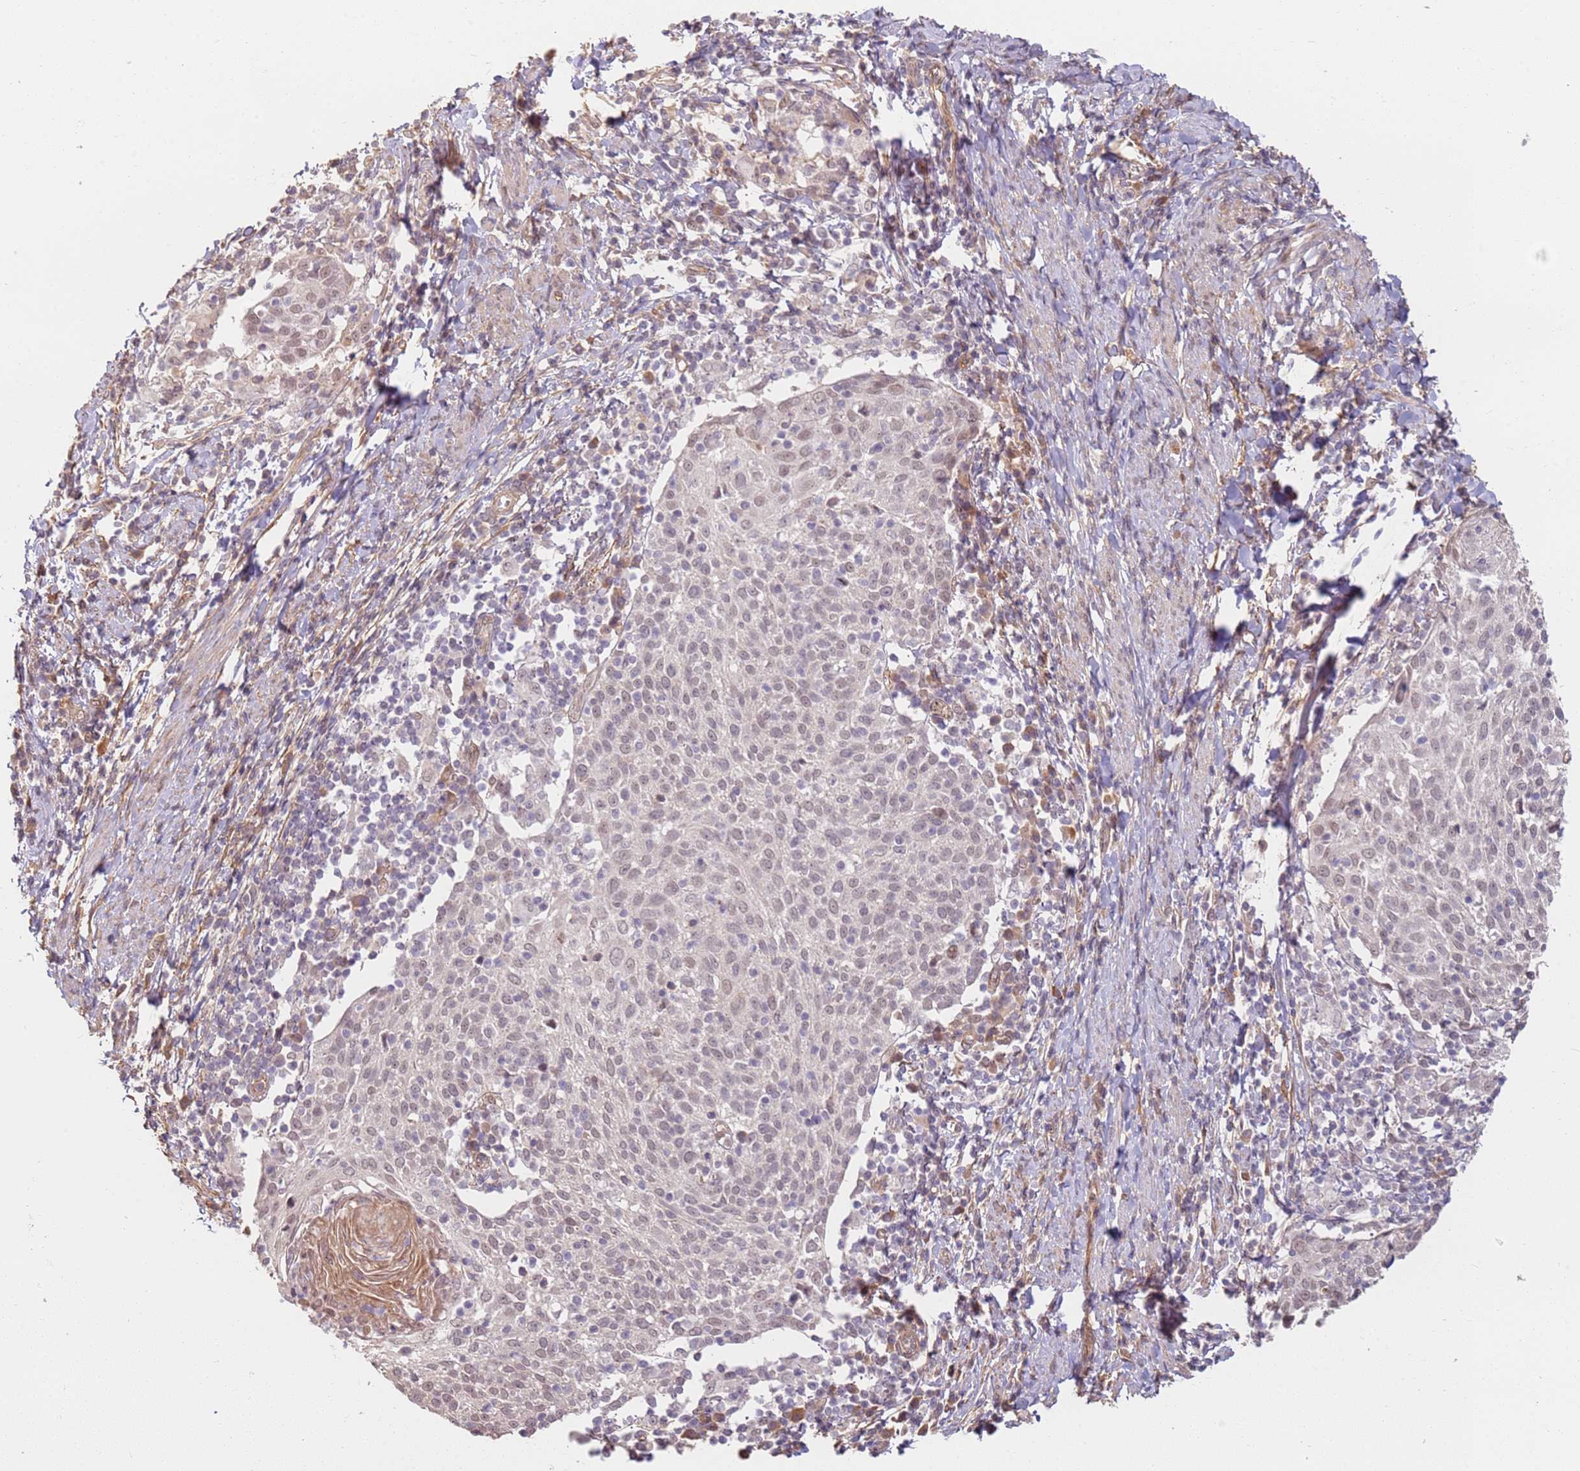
{"staining": {"intensity": "weak", "quantity": "25%-75%", "location": "cytoplasmic/membranous"}, "tissue": "cervical cancer", "cell_type": "Tumor cells", "image_type": "cancer", "snomed": [{"axis": "morphology", "description": "Squamous cell carcinoma, NOS"}, {"axis": "topography", "description": "Cervix"}], "caption": "About 25%-75% of tumor cells in squamous cell carcinoma (cervical) show weak cytoplasmic/membranous protein staining as visualized by brown immunohistochemical staining.", "gene": "WDR93", "patient": {"sex": "female", "age": 52}}